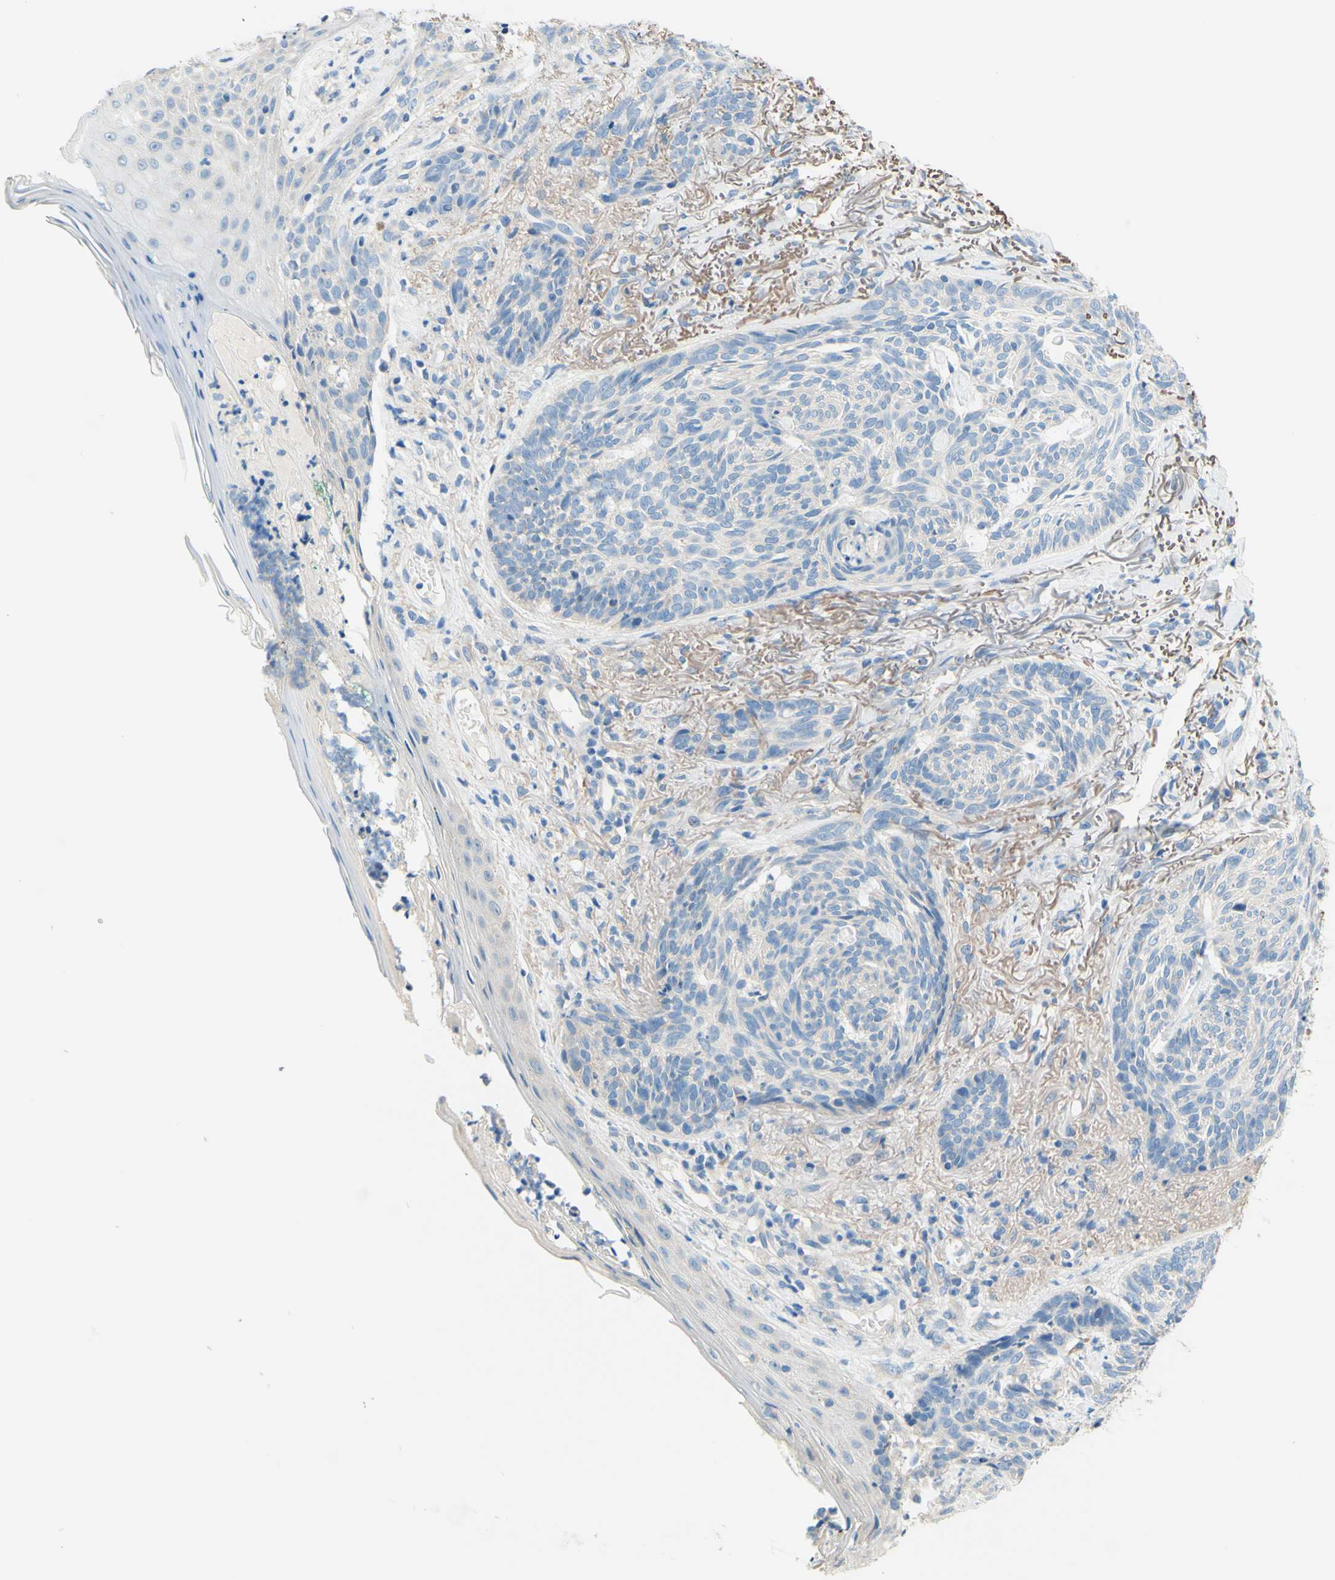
{"staining": {"intensity": "negative", "quantity": "none", "location": "none"}, "tissue": "skin cancer", "cell_type": "Tumor cells", "image_type": "cancer", "snomed": [{"axis": "morphology", "description": "Basal cell carcinoma"}, {"axis": "topography", "description": "Skin"}], "caption": "Immunohistochemistry (IHC) photomicrograph of neoplastic tissue: human skin cancer (basal cell carcinoma) stained with DAB (3,3'-diaminobenzidine) demonstrates no significant protein expression in tumor cells.", "gene": "PASD1", "patient": {"sex": "male", "age": 43}}